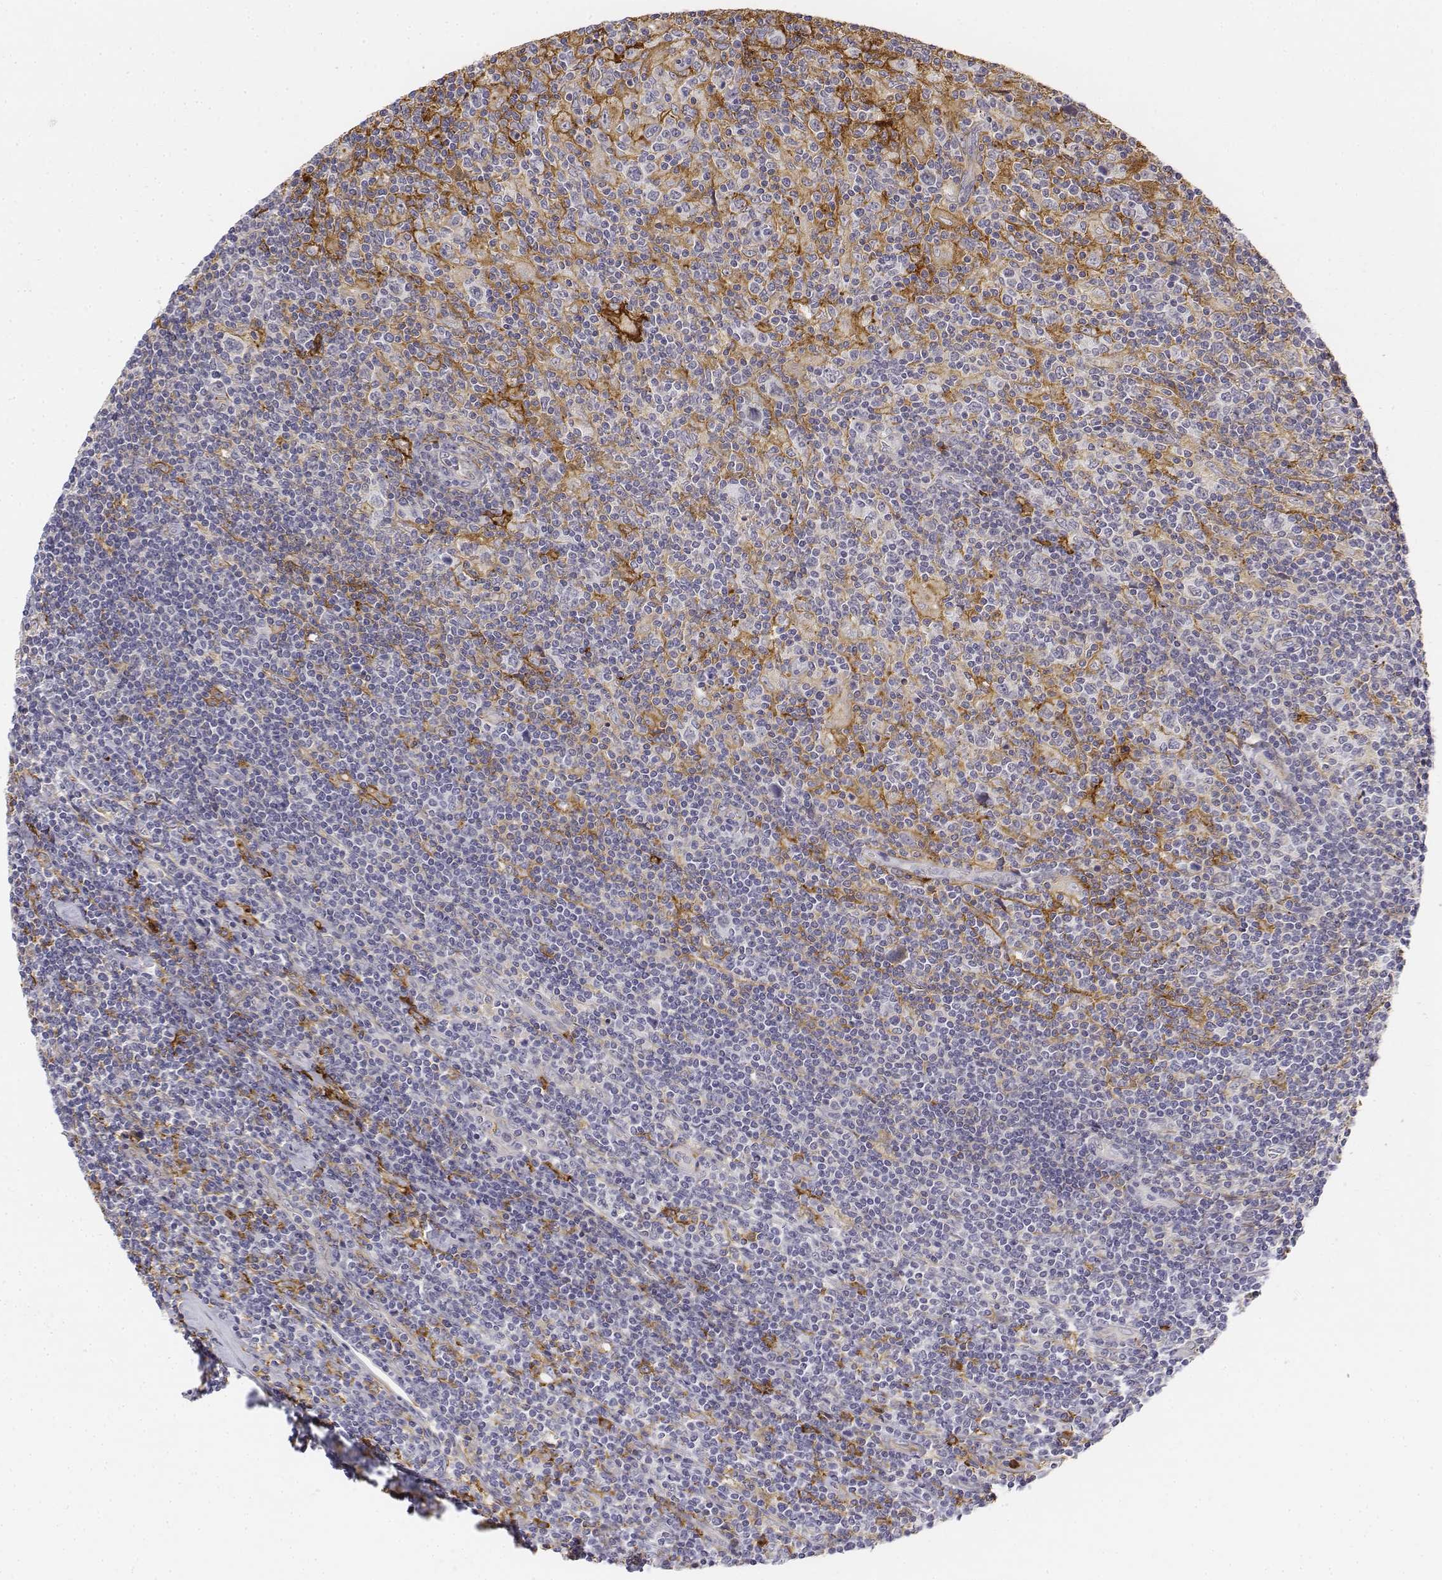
{"staining": {"intensity": "negative", "quantity": "none", "location": "none"}, "tissue": "lymphoma", "cell_type": "Tumor cells", "image_type": "cancer", "snomed": [{"axis": "morphology", "description": "Hodgkin's disease, NOS"}, {"axis": "topography", "description": "Lymph node"}], "caption": "This is an immunohistochemistry (IHC) micrograph of Hodgkin's disease. There is no expression in tumor cells.", "gene": "CD14", "patient": {"sex": "male", "age": 40}}